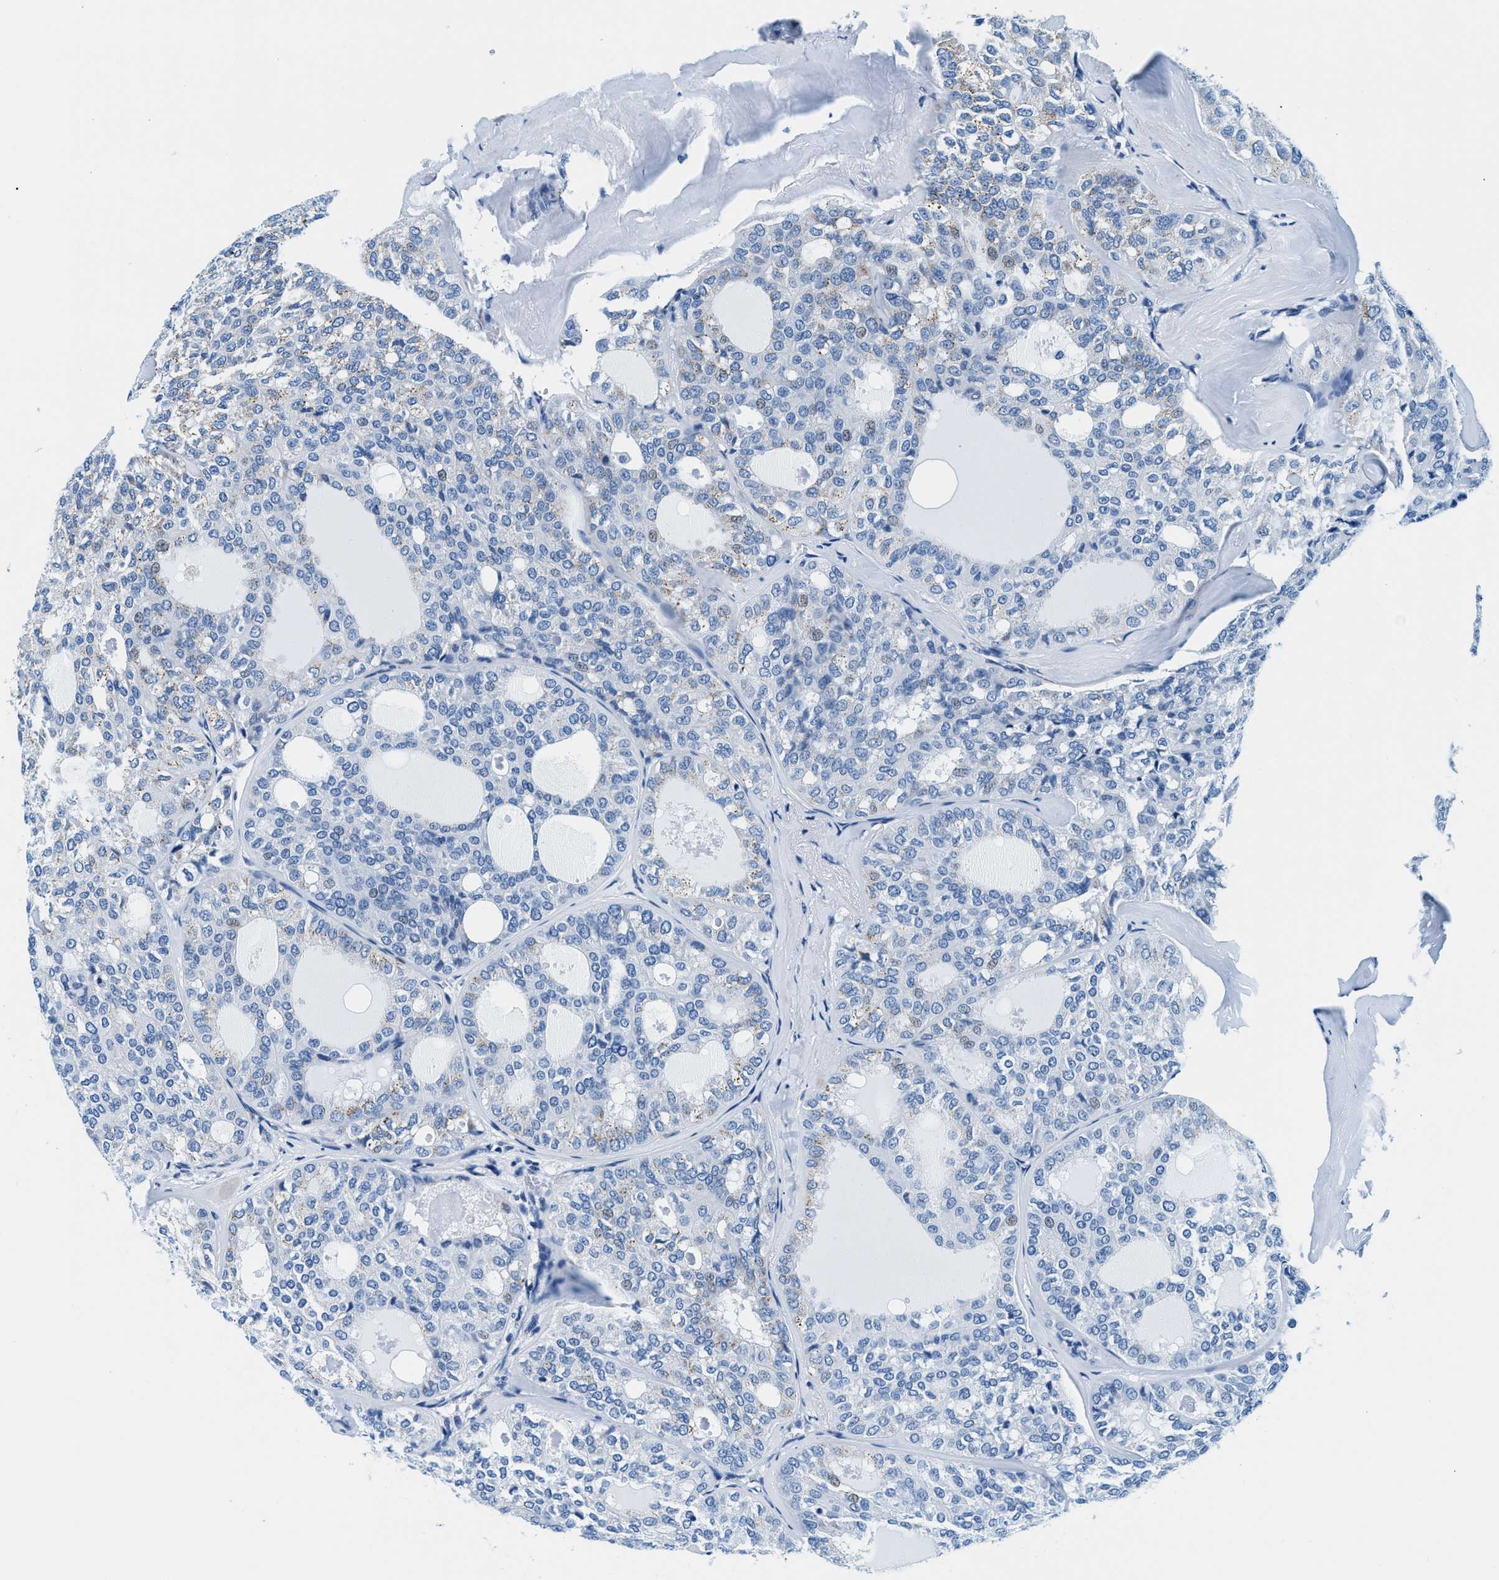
{"staining": {"intensity": "negative", "quantity": "none", "location": "none"}, "tissue": "thyroid cancer", "cell_type": "Tumor cells", "image_type": "cancer", "snomed": [{"axis": "morphology", "description": "Follicular adenoma carcinoma, NOS"}, {"axis": "topography", "description": "Thyroid gland"}], "caption": "A high-resolution image shows immunohistochemistry (IHC) staining of thyroid cancer (follicular adenoma carcinoma), which displays no significant positivity in tumor cells. (Brightfield microscopy of DAB (3,3'-diaminobenzidine) immunohistochemistry (IHC) at high magnification).", "gene": "VPS53", "patient": {"sex": "male", "age": 75}}